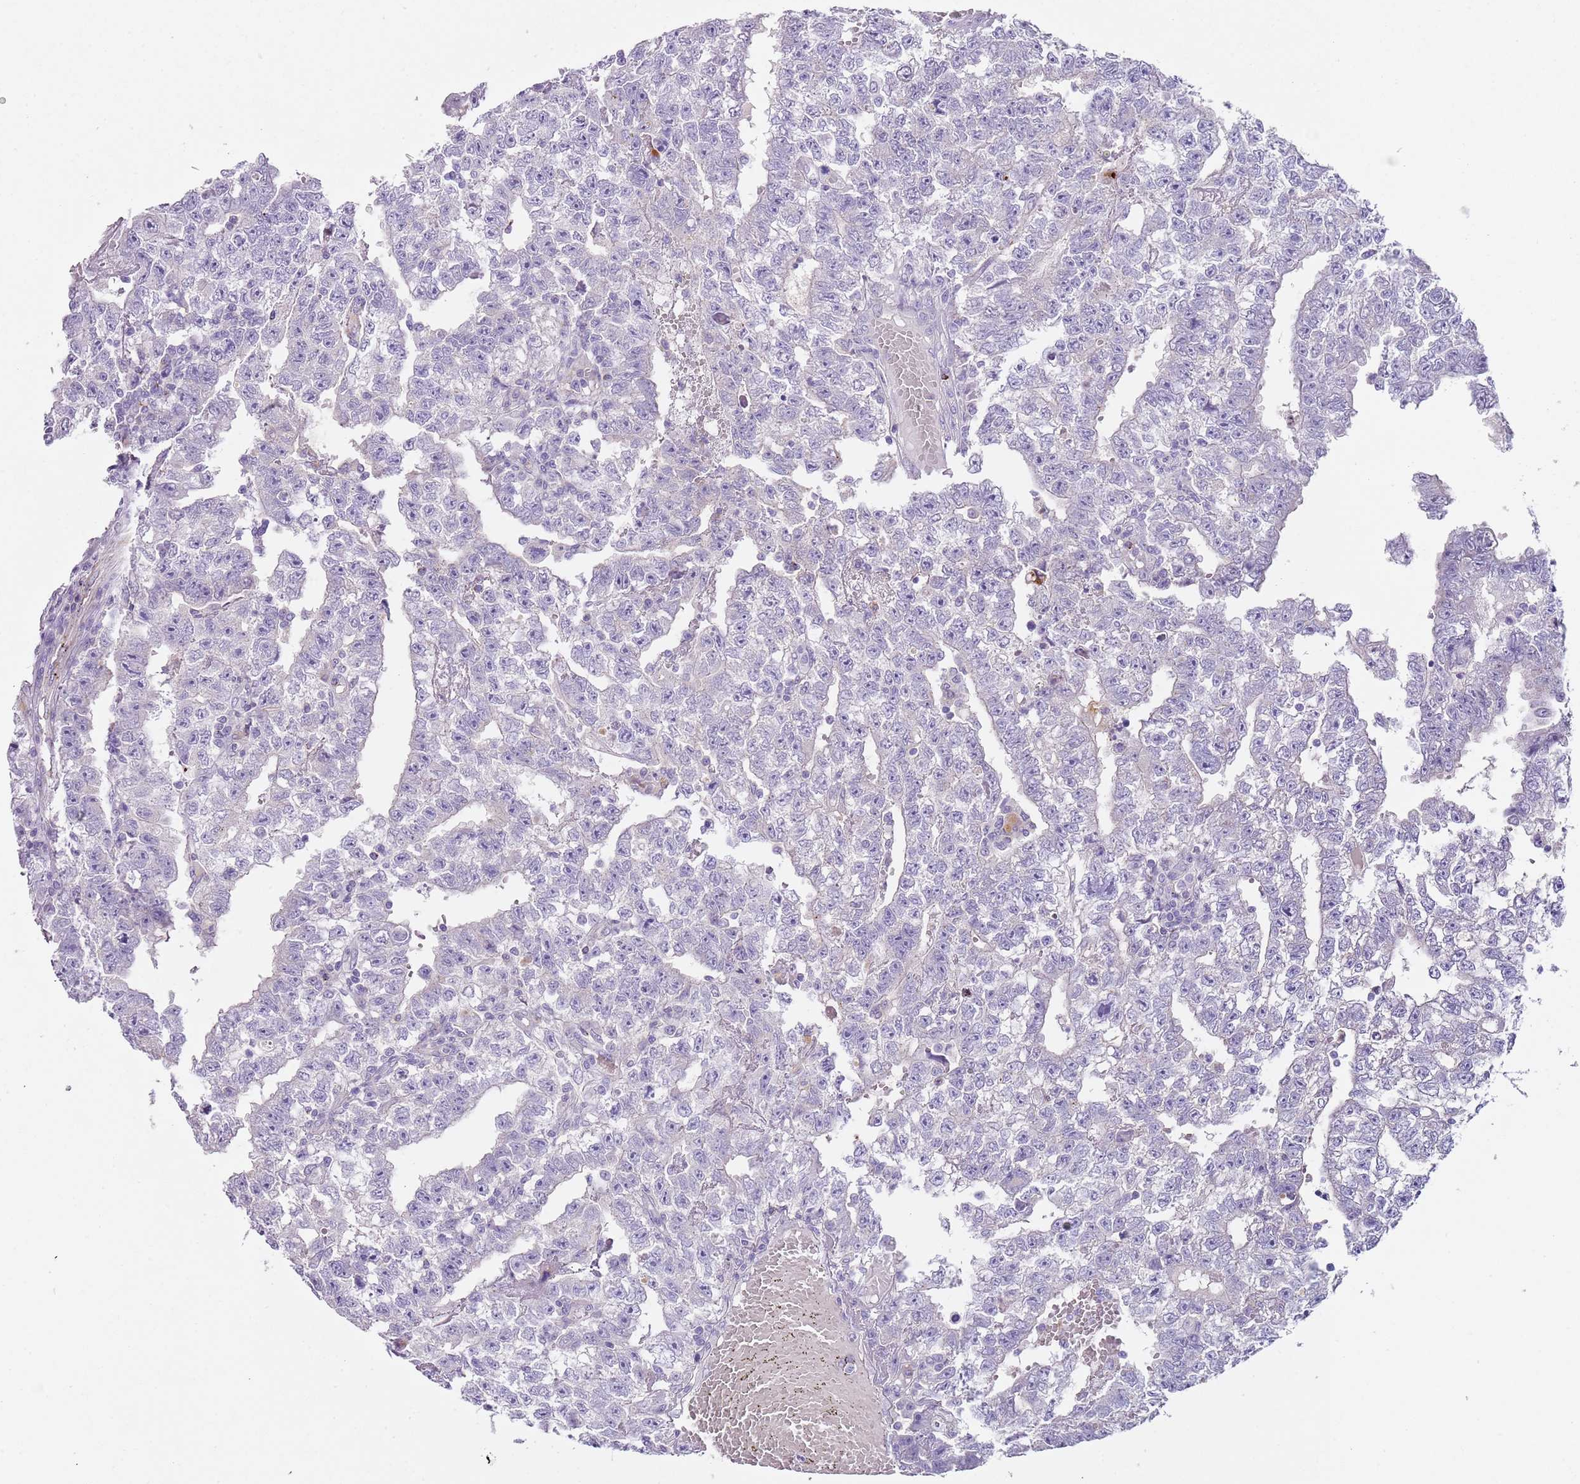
{"staining": {"intensity": "negative", "quantity": "none", "location": "none"}, "tissue": "testis cancer", "cell_type": "Tumor cells", "image_type": "cancer", "snomed": [{"axis": "morphology", "description": "Carcinoma, Embryonal, NOS"}, {"axis": "topography", "description": "Testis"}], "caption": "IHC of human testis cancer (embryonal carcinoma) reveals no staining in tumor cells.", "gene": "LRRN3", "patient": {"sex": "male", "age": 25}}